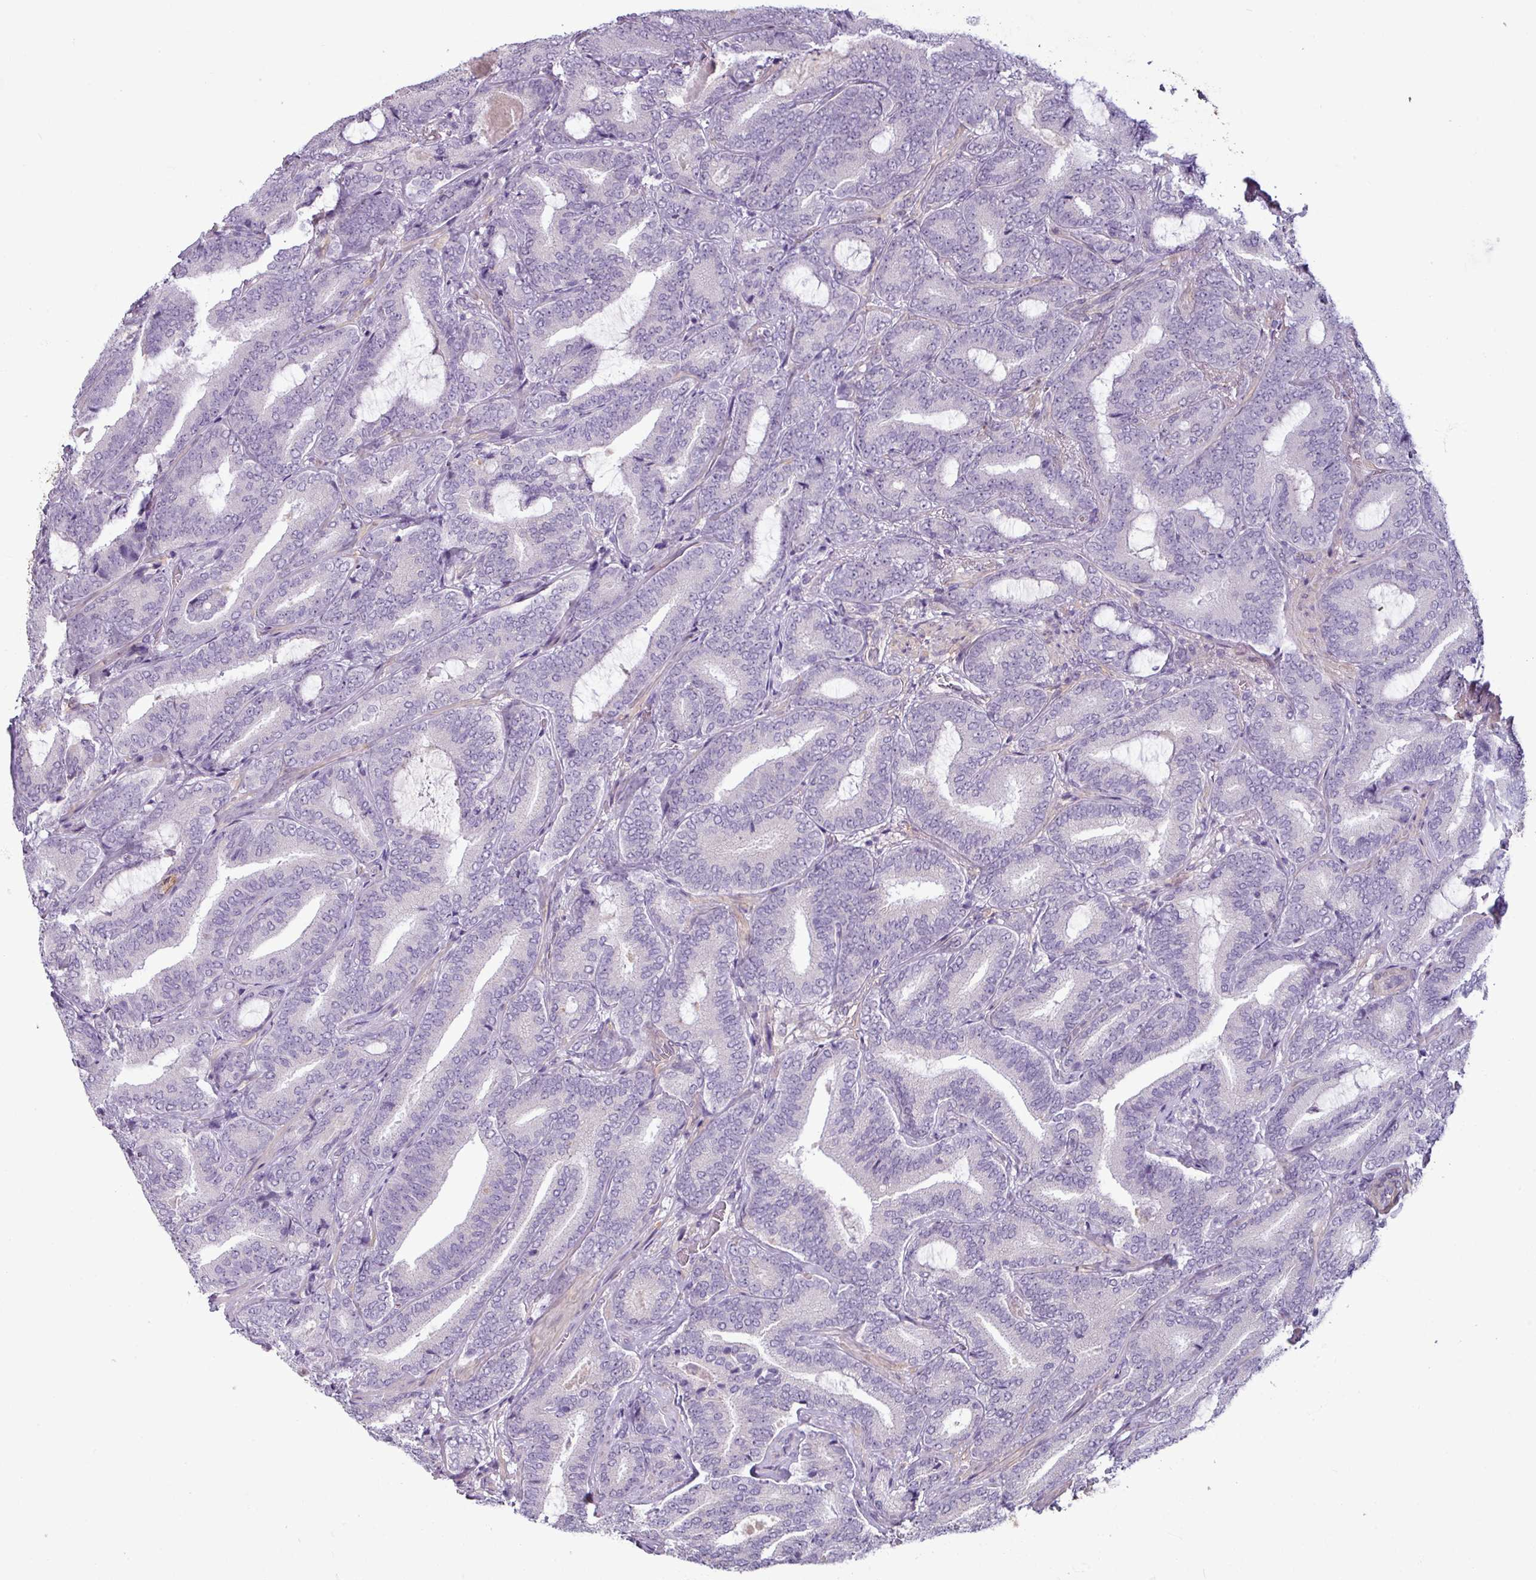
{"staining": {"intensity": "negative", "quantity": "none", "location": "none"}, "tissue": "prostate cancer", "cell_type": "Tumor cells", "image_type": "cancer", "snomed": [{"axis": "morphology", "description": "Adenocarcinoma, Low grade"}, {"axis": "topography", "description": "Prostate and seminal vesicle, NOS"}], "caption": "DAB immunohistochemical staining of prostate cancer (low-grade adenocarcinoma) displays no significant expression in tumor cells.", "gene": "UVSSA", "patient": {"sex": "male", "age": 61}}